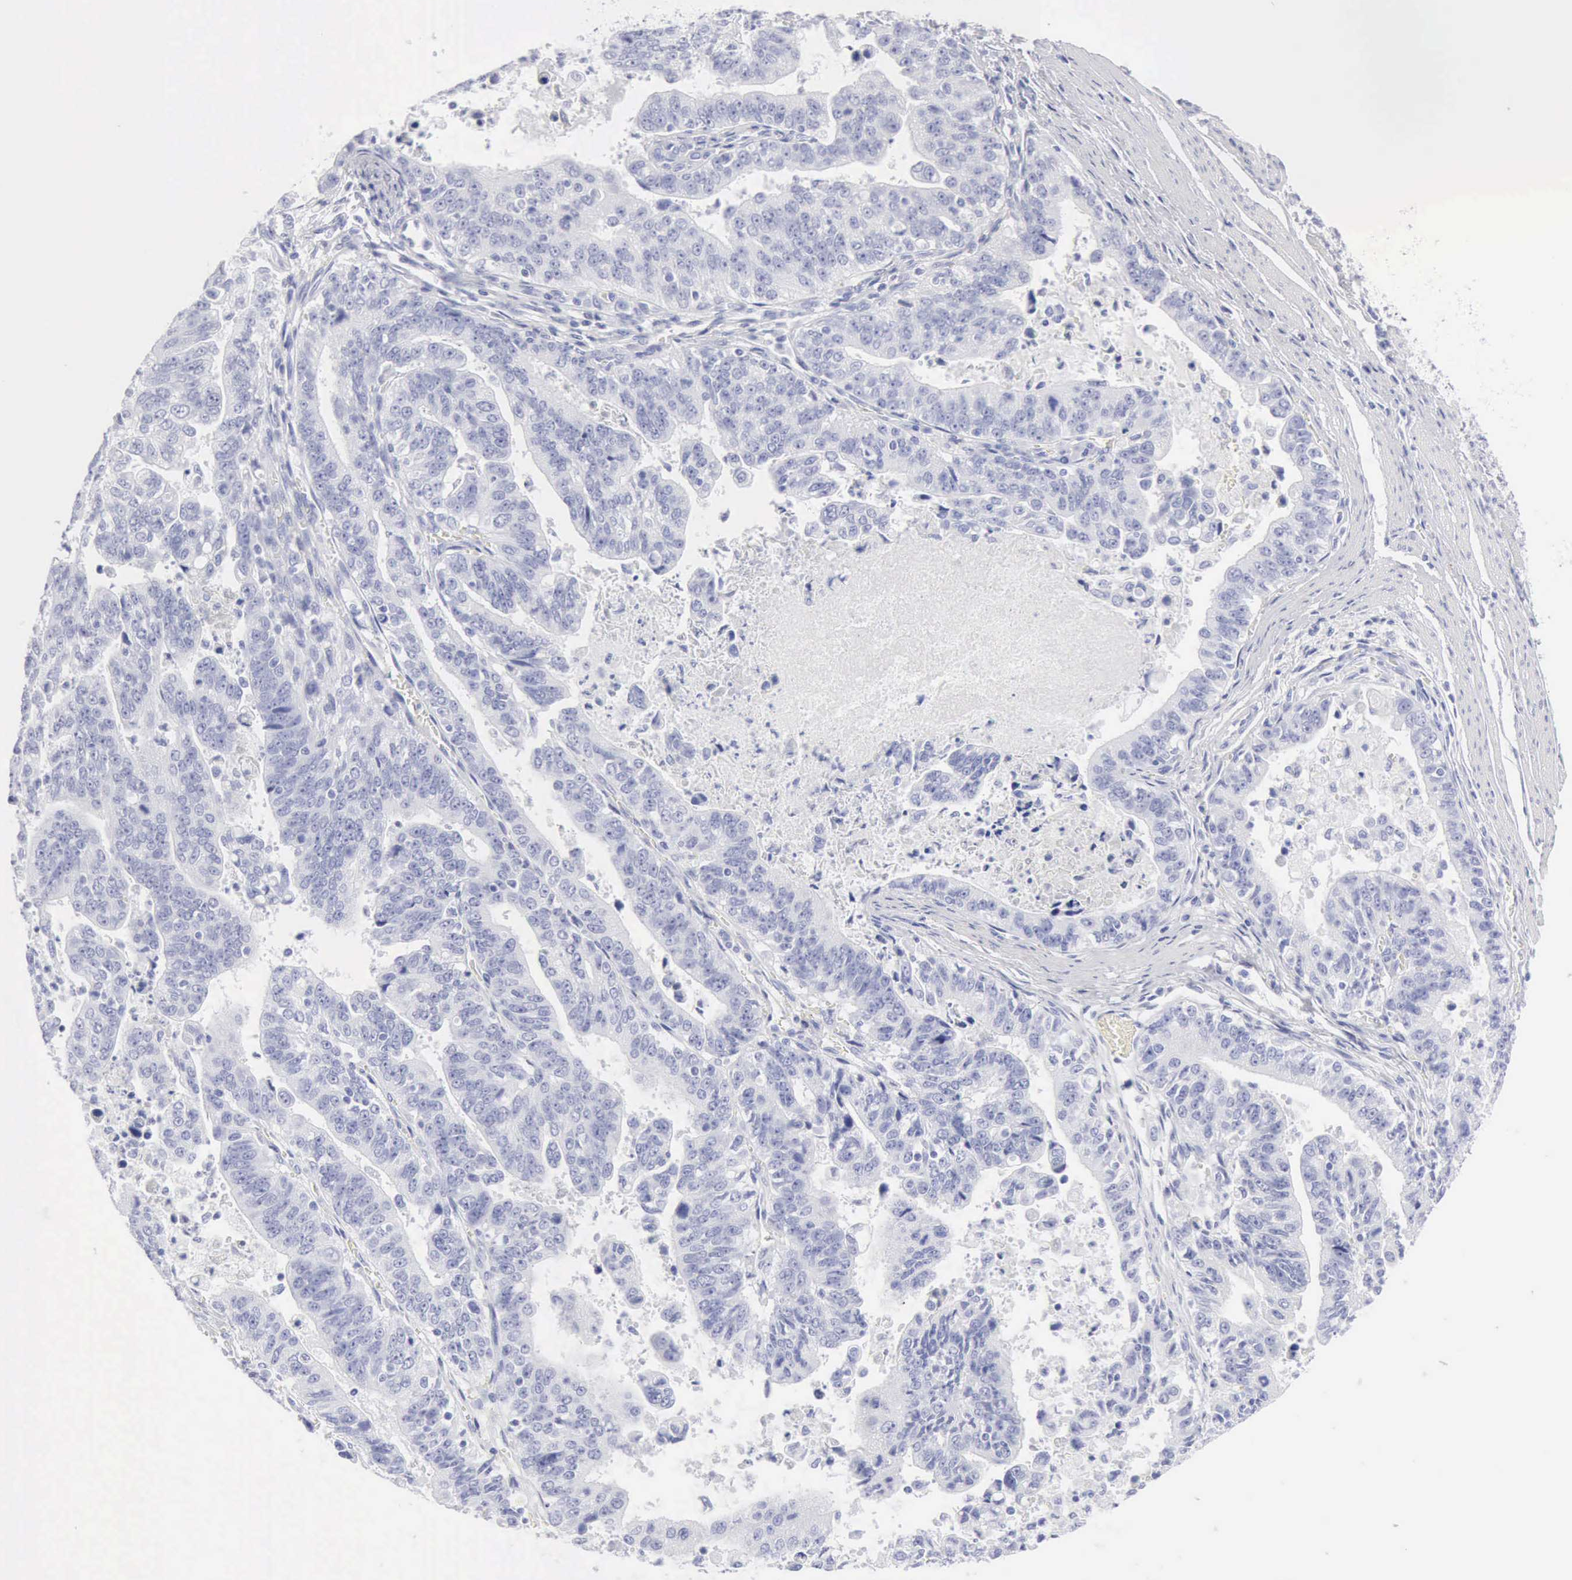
{"staining": {"intensity": "negative", "quantity": "none", "location": "none"}, "tissue": "stomach cancer", "cell_type": "Tumor cells", "image_type": "cancer", "snomed": [{"axis": "morphology", "description": "Adenocarcinoma, NOS"}, {"axis": "topography", "description": "Stomach, upper"}], "caption": "An immunohistochemistry (IHC) image of adenocarcinoma (stomach) is shown. There is no staining in tumor cells of adenocarcinoma (stomach).", "gene": "KRT5", "patient": {"sex": "female", "age": 50}}